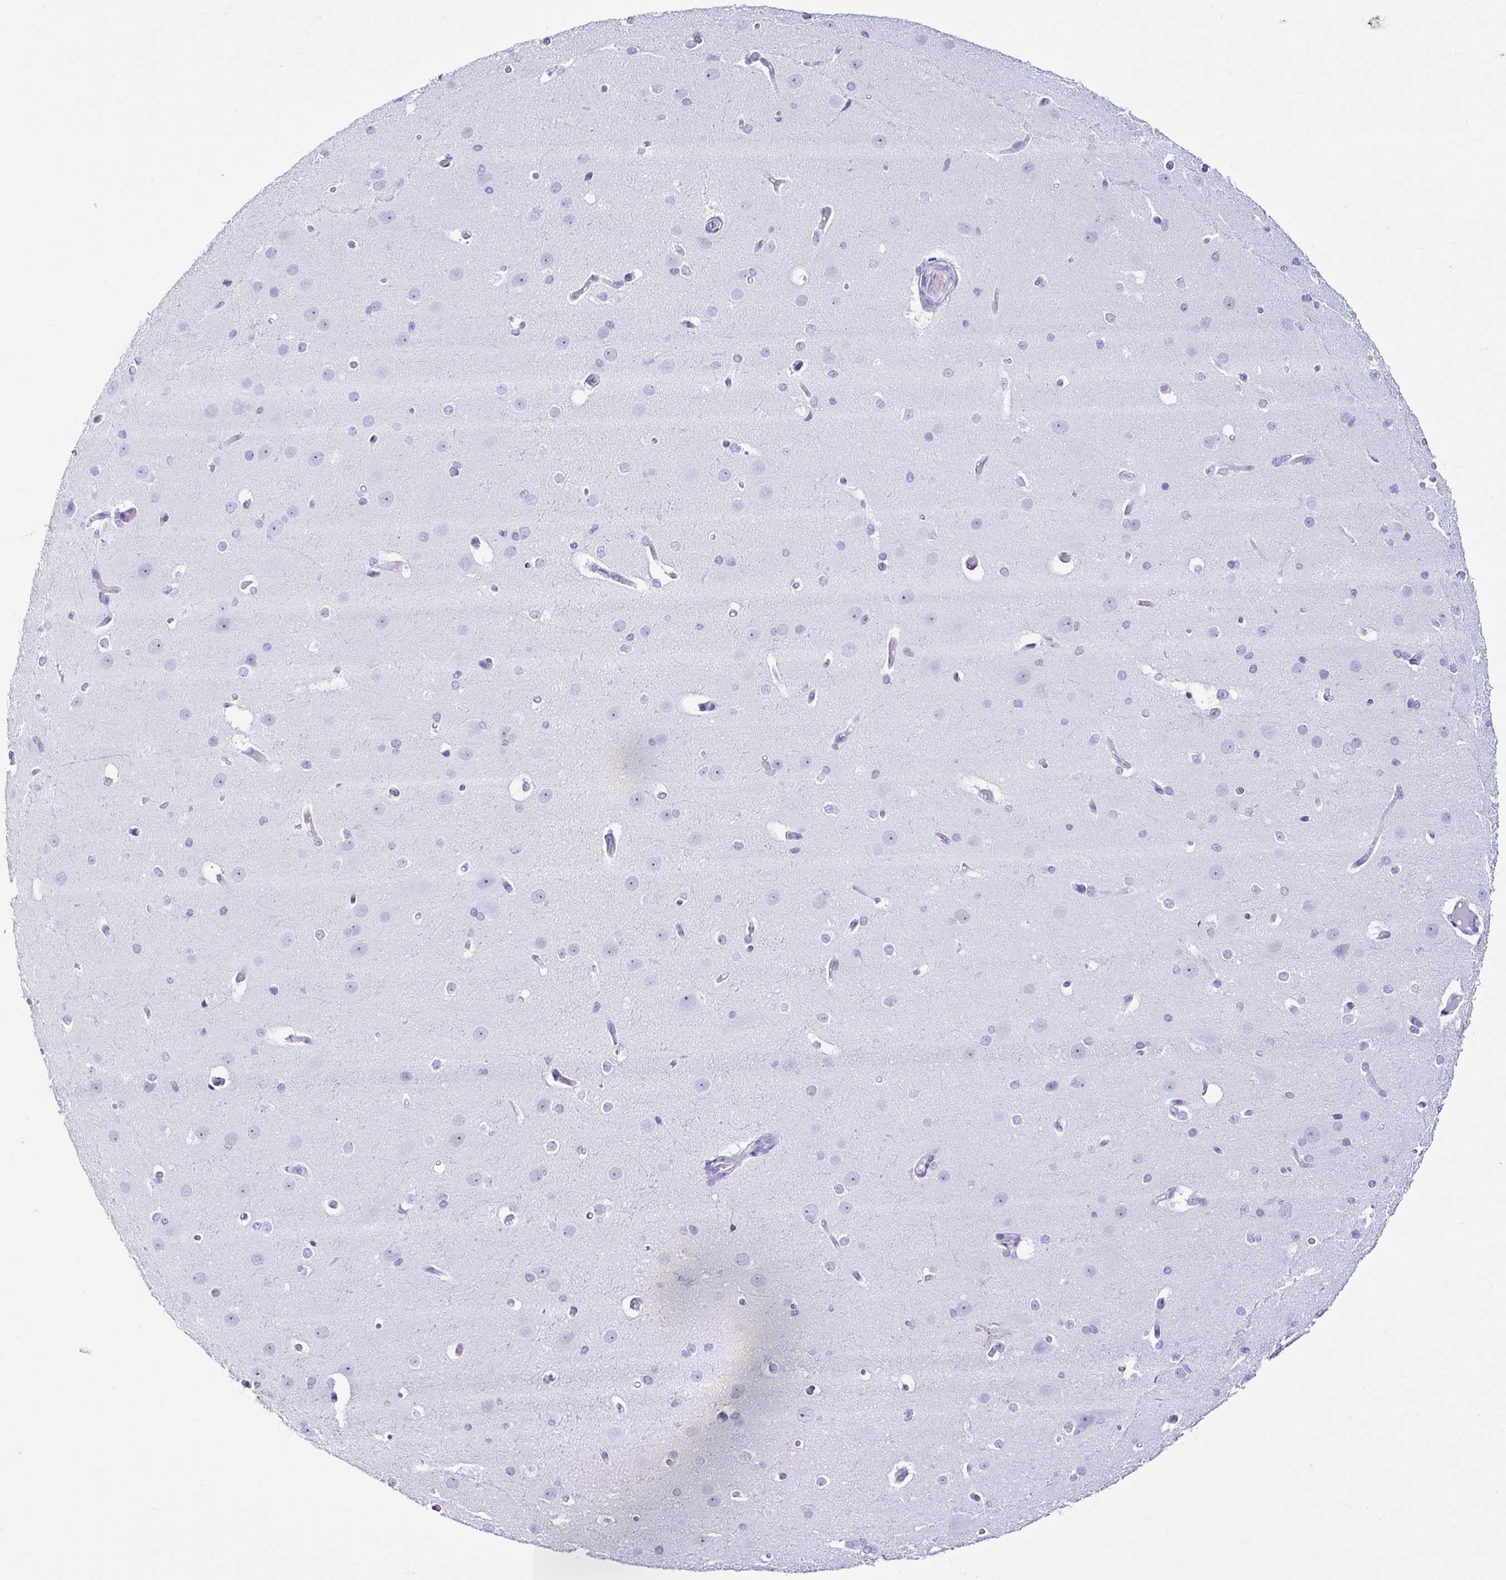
{"staining": {"intensity": "negative", "quantity": "none", "location": "none"}, "tissue": "cerebral cortex", "cell_type": "Endothelial cells", "image_type": "normal", "snomed": [{"axis": "morphology", "description": "Normal tissue, NOS"}, {"axis": "morphology", "description": "Inflammation, NOS"}, {"axis": "topography", "description": "Cerebral cortex"}], "caption": "Endothelial cells show no significant protein expression in normal cerebral cortex. (Brightfield microscopy of DAB (3,3'-diaminobenzidine) IHC at high magnification).", "gene": "PIGF", "patient": {"sex": "male", "age": 6}}